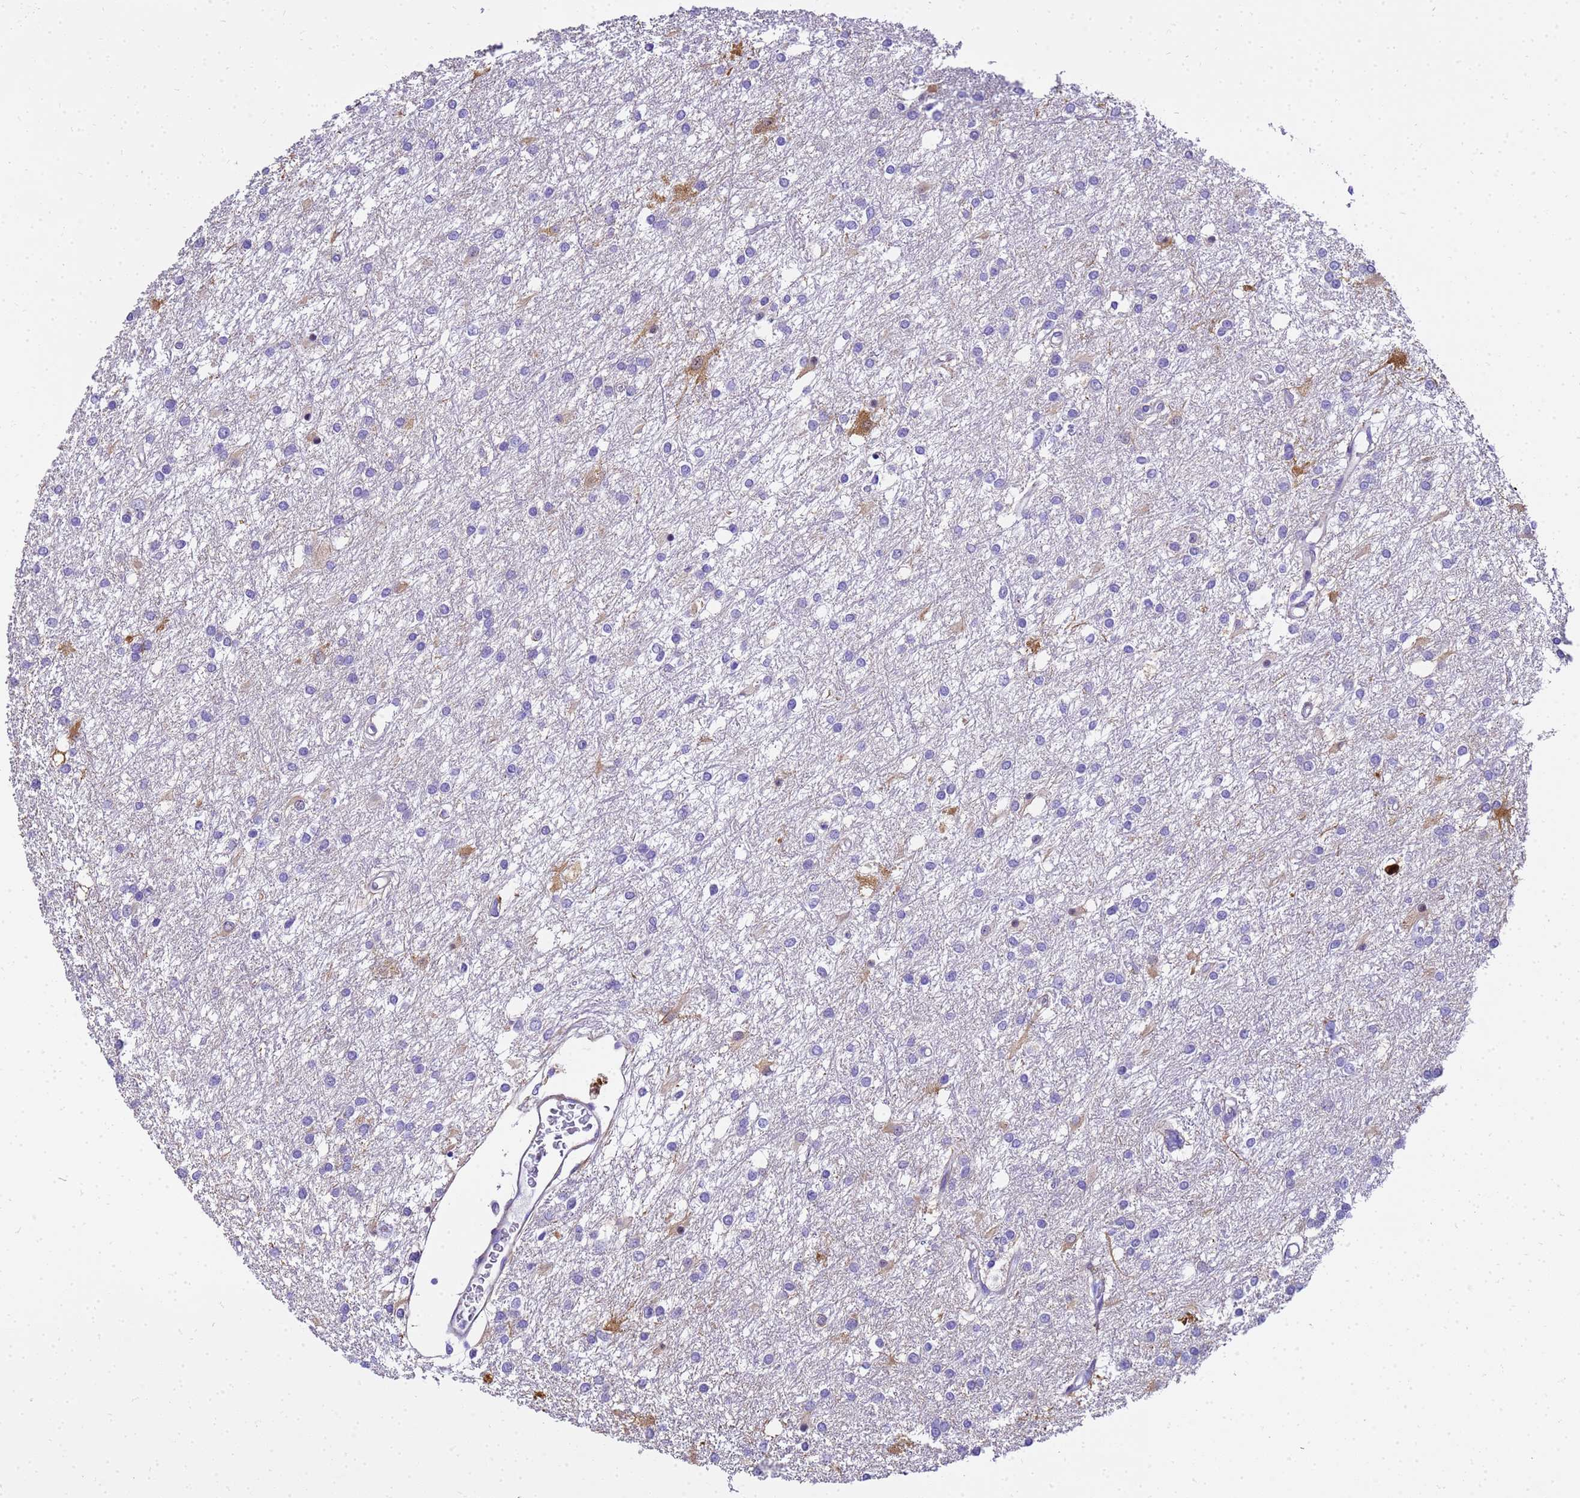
{"staining": {"intensity": "negative", "quantity": "none", "location": "none"}, "tissue": "glioma", "cell_type": "Tumor cells", "image_type": "cancer", "snomed": [{"axis": "morphology", "description": "Glioma, malignant, High grade"}, {"axis": "topography", "description": "Brain"}], "caption": "High magnification brightfield microscopy of glioma stained with DAB (3,3'-diaminobenzidine) (brown) and counterstained with hematoxylin (blue): tumor cells show no significant staining.", "gene": "HSPB6", "patient": {"sex": "female", "age": 50}}